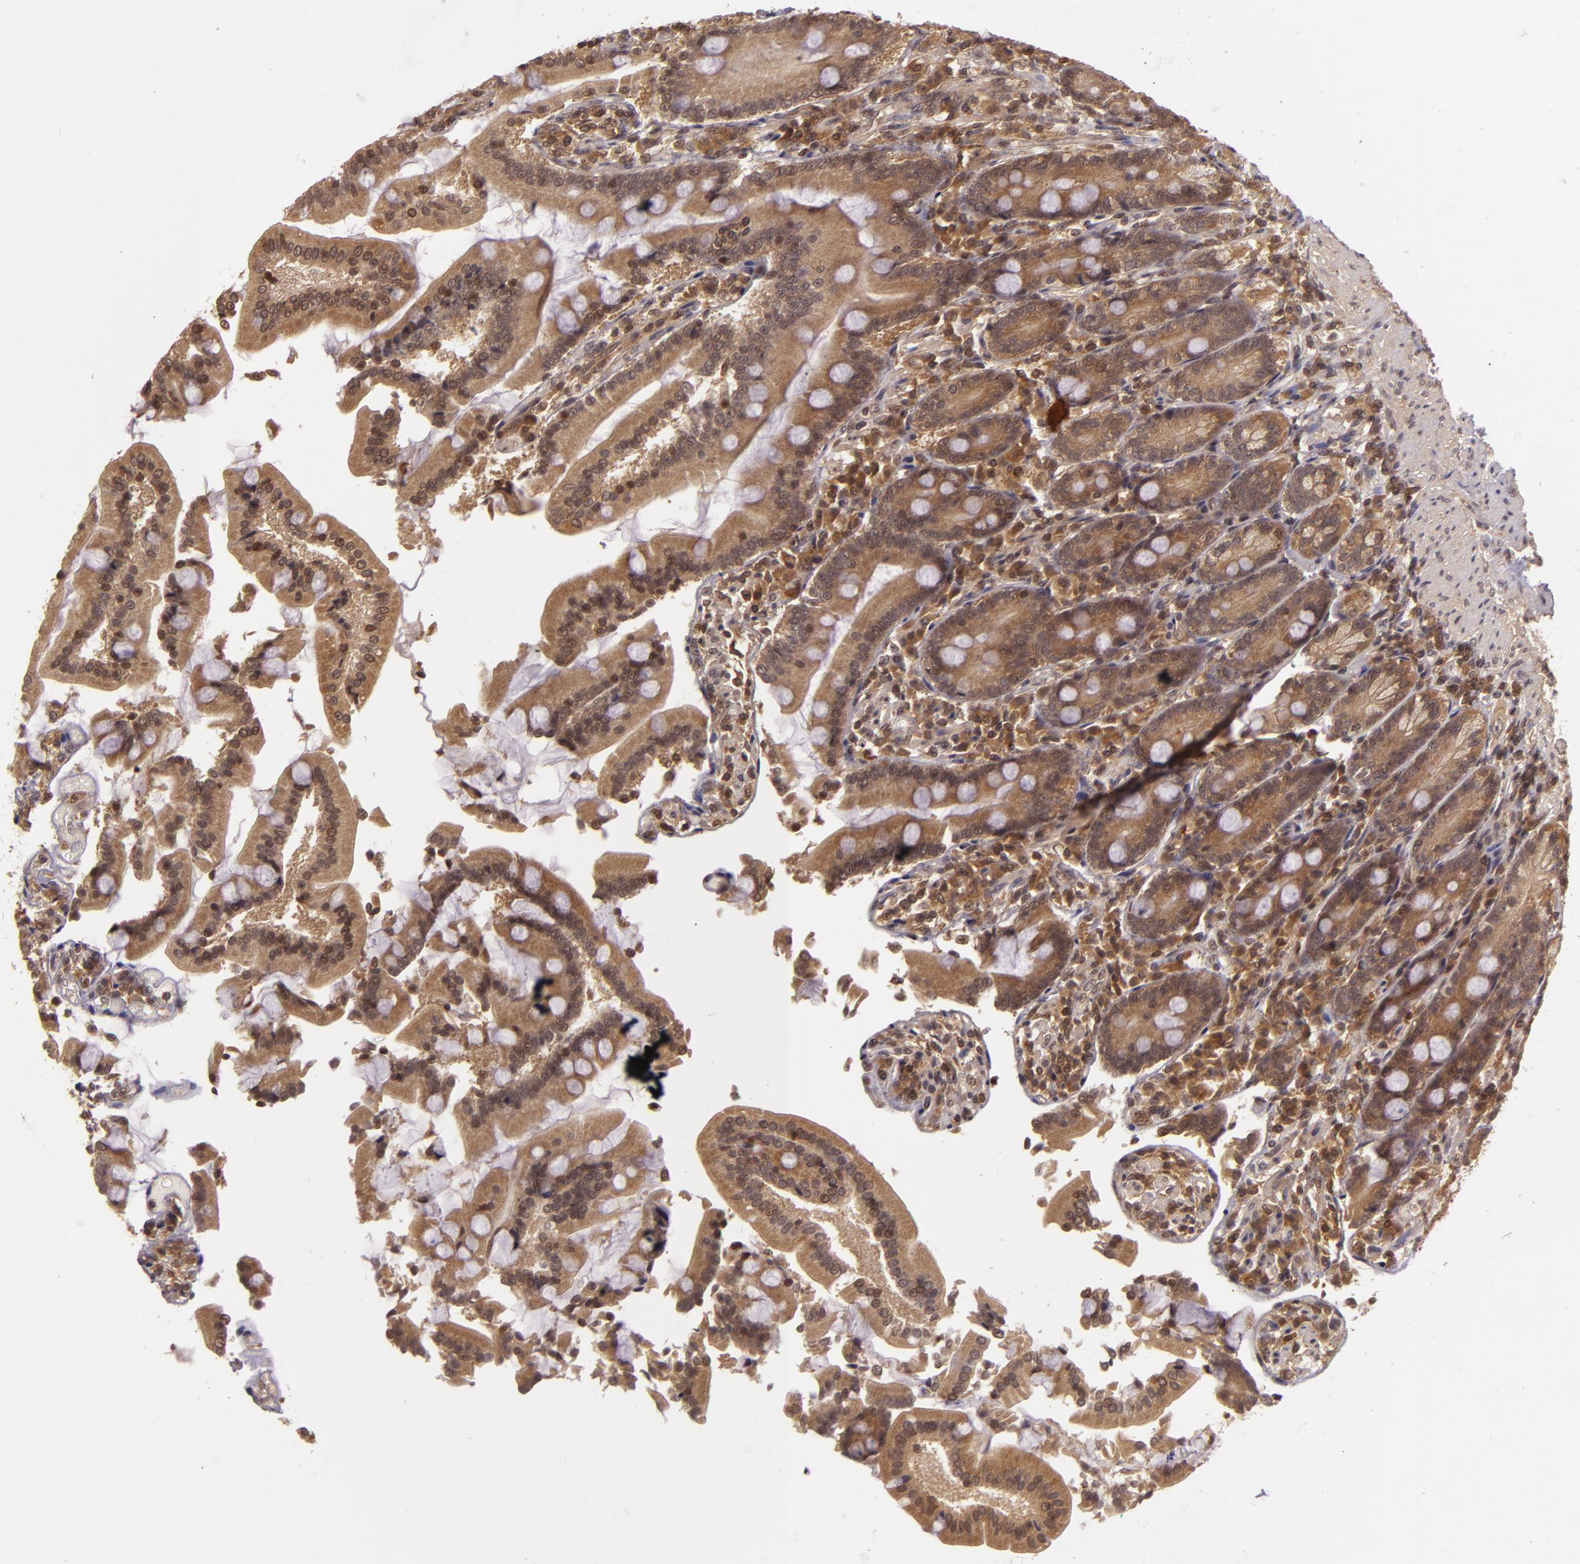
{"staining": {"intensity": "moderate", "quantity": ">75%", "location": "cytoplasmic/membranous"}, "tissue": "duodenum", "cell_type": "Glandular cells", "image_type": "normal", "snomed": [{"axis": "morphology", "description": "Normal tissue, NOS"}, {"axis": "topography", "description": "Duodenum"}], "caption": "Immunohistochemistry photomicrograph of normal duodenum: human duodenum stained using IHC displays medium levels of moderate protein expression localized specifically in the cytoplasmic/membranous of glandular cells, appearing as a cytoplasmic/membranous brown color.", "gene": "TXNRD2", "patient": {"sex": "female", "age": 64}}